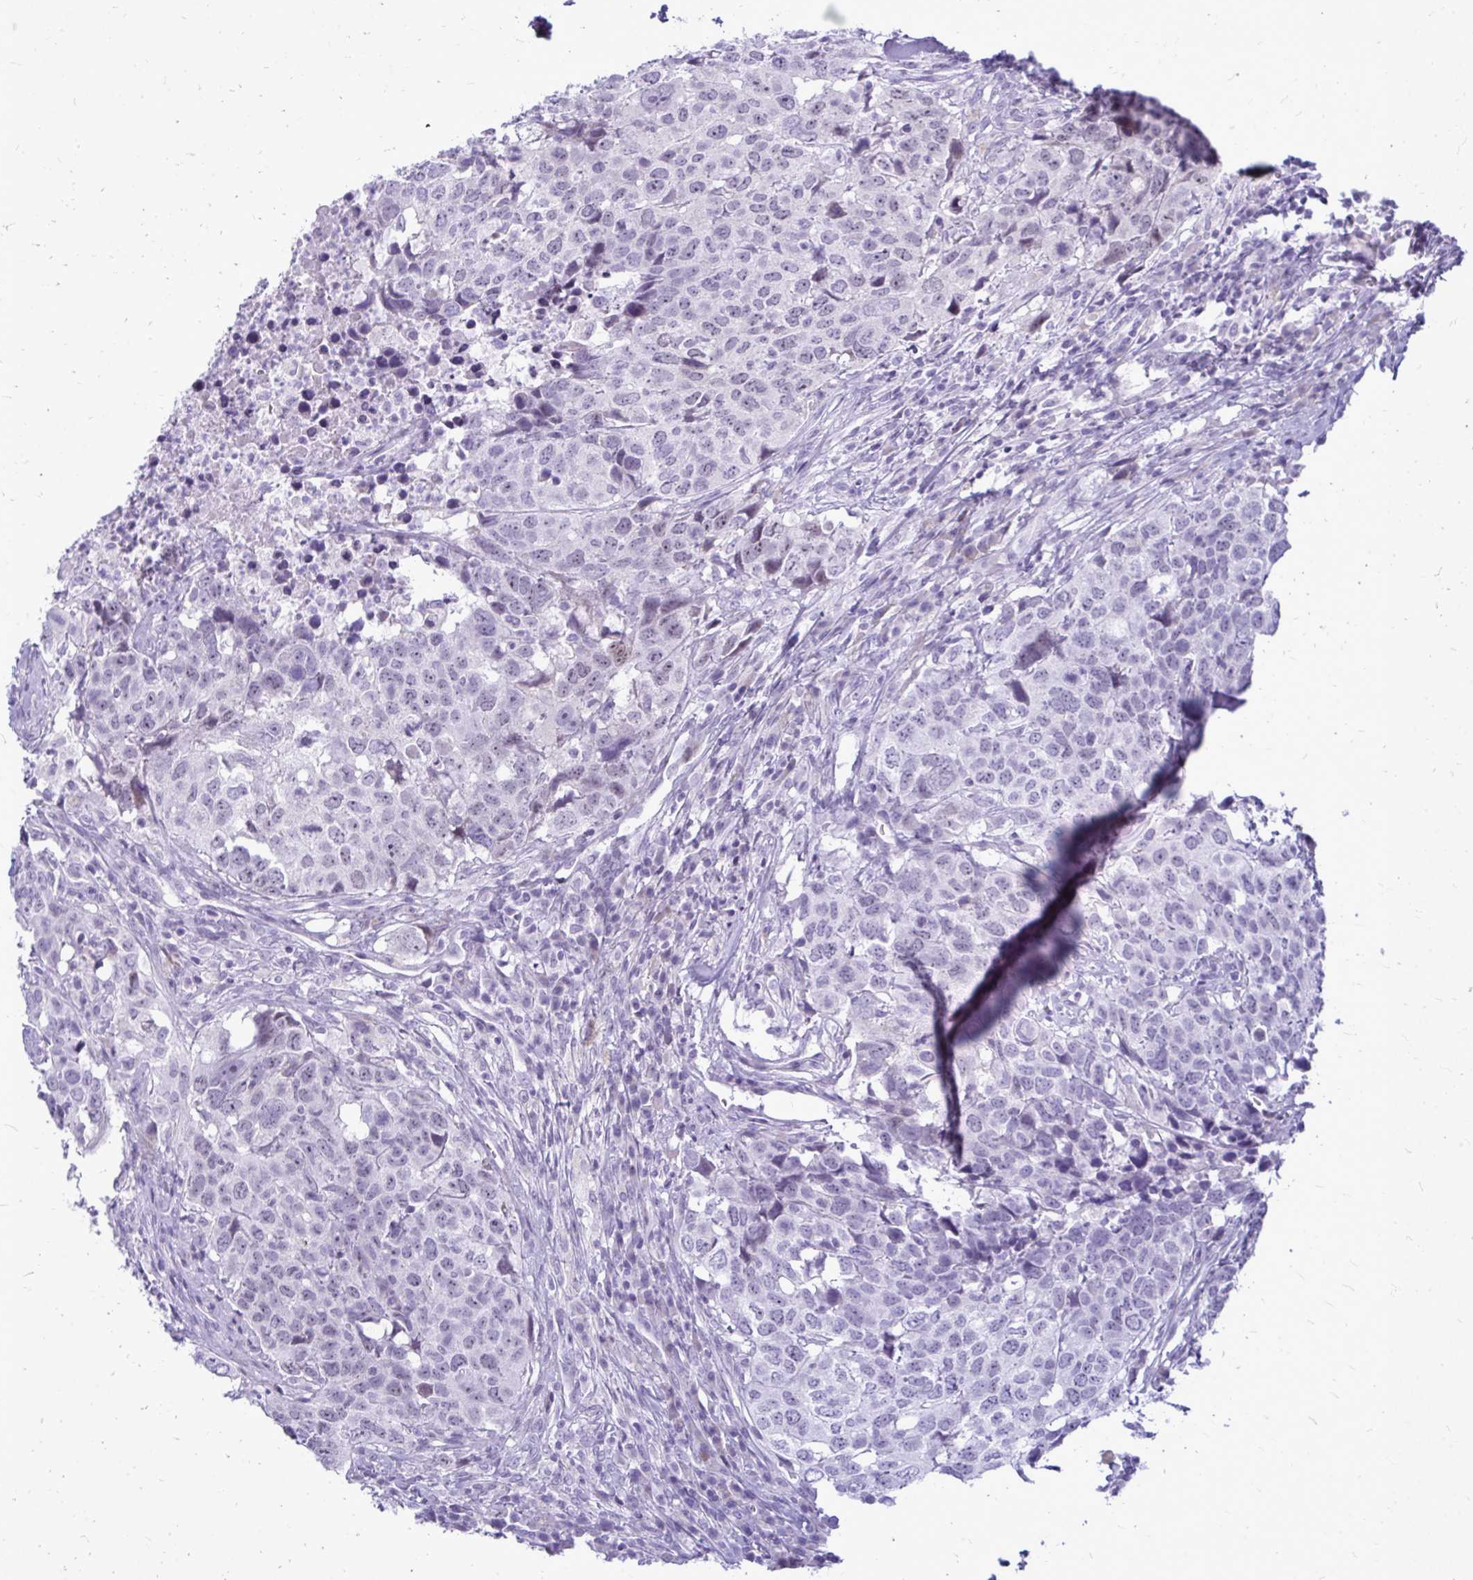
{"staining": {"intensity": "weak", "quantity": "<25%", "location": "nuclear"}, "tissue": "head and neck cancer", "cell_type": "Tumor cells", "image_type": "cancer", "snomed": [{"axis": "morphology", "description": "Normal tissue, NOS"}, {"axis": "morphology", "description": "Squamous cell carcinoma, NOS"}, {"axis": "topography", "description": "Skeletal muscle"}, {"axis": "topography", "description": "Vascular tissue"}, {"axis": "topography", "description": "Peripheral nerve tissue"}, {"axis": "topography", "description": "Head-Neck"}], "caption": "Head and neck cancer was stained to show a protein in brown. There is no significant staining in tumor cells.", "gene": "ZSCAN25", "patient": {"sex": "male", "age": 66}}